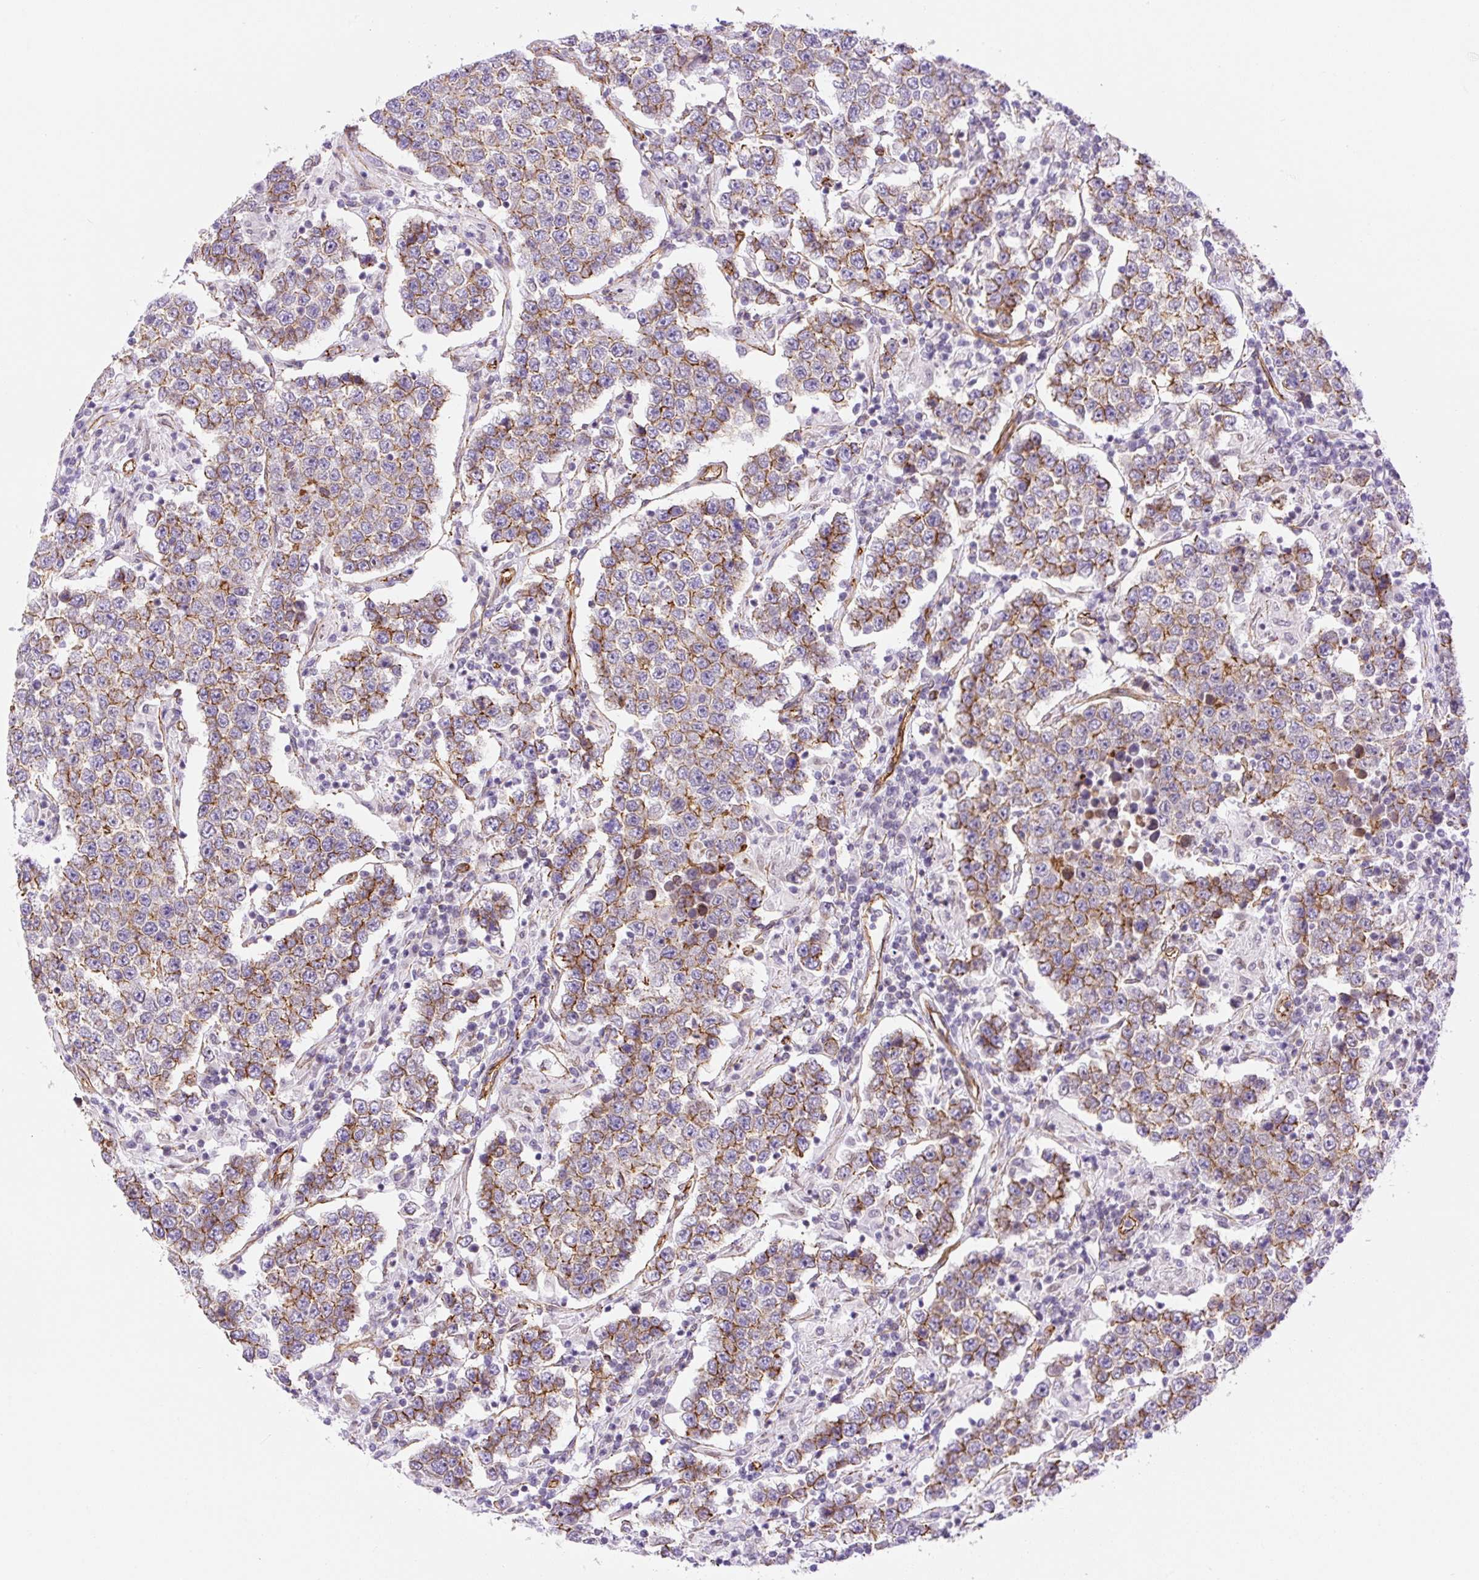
{"staining": {"intensity": "moderate", "quantity": "25%-75%", "location": "cytoplasmic/membranous"}, "tissue": "testis cancer", "cell_type": "Tumor cells", "image_type": "cancer", "snomed": [{"axis": "morphology", "description": "Normal tissue, NOS"}, {"axis": "morphology", "description": "Urothelial carcinoma, High grade"}, {"axis": "morphology", "description": "Seminoma, NOS"}, {"axis": "morphology", "description": "Carcinoma, Embryonal, NOS"}, {"axis": "topography", "description": "Urinary bladder"}, {"axis": "topography", "description": "Testis"}], "caption": "Testis high-grade urothelial carcinoma stained with DAB (3,3'-diaminobenzidine) immunohistochemistry (IHC) displays medium levels of moderate cytoplasmic/membranous staining in about 25%-75% of tumor cells.", "gene": "MYO5C", "patient": {"sex": "male", "age": 41}}